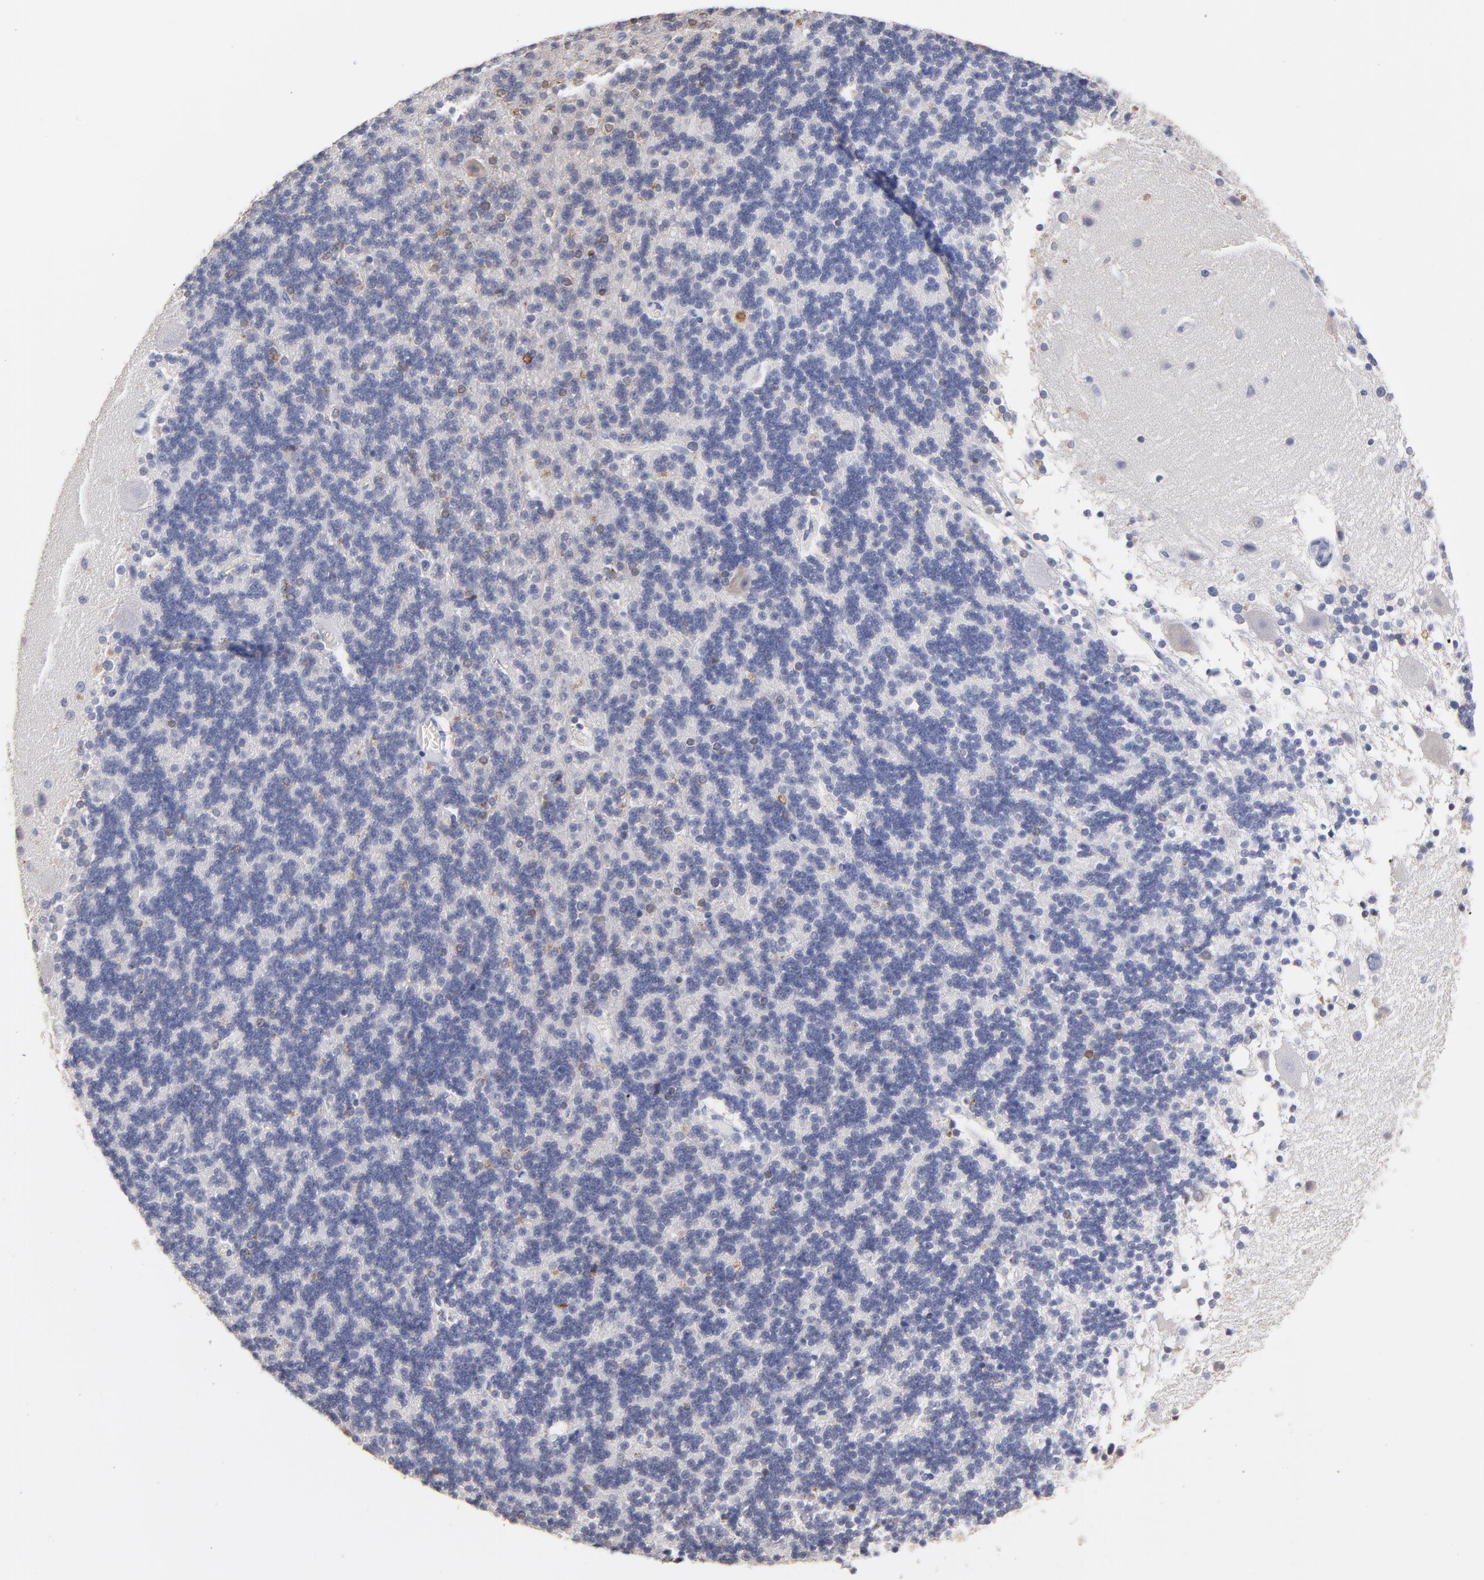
{"staining": {"intensity": "moderate", "quantity": "<25%", "location": "nuclear"}, "tissue": "cerebellum", "cell_type": "Cells in granular layer", "image_type": "normal", "snomed": [{"axis": "morphology", "description": "Normal tissue, NOS"}, {"axis": "topography", "description": "Cerebellum"}], "caption": "IHC of benign human cerebellum reveals low levels of moderate nuclear staining in approximately <25% of cells in granular layer.", "gene": "SMARCA1", "patient": {"sex": "female", "age": 54}}